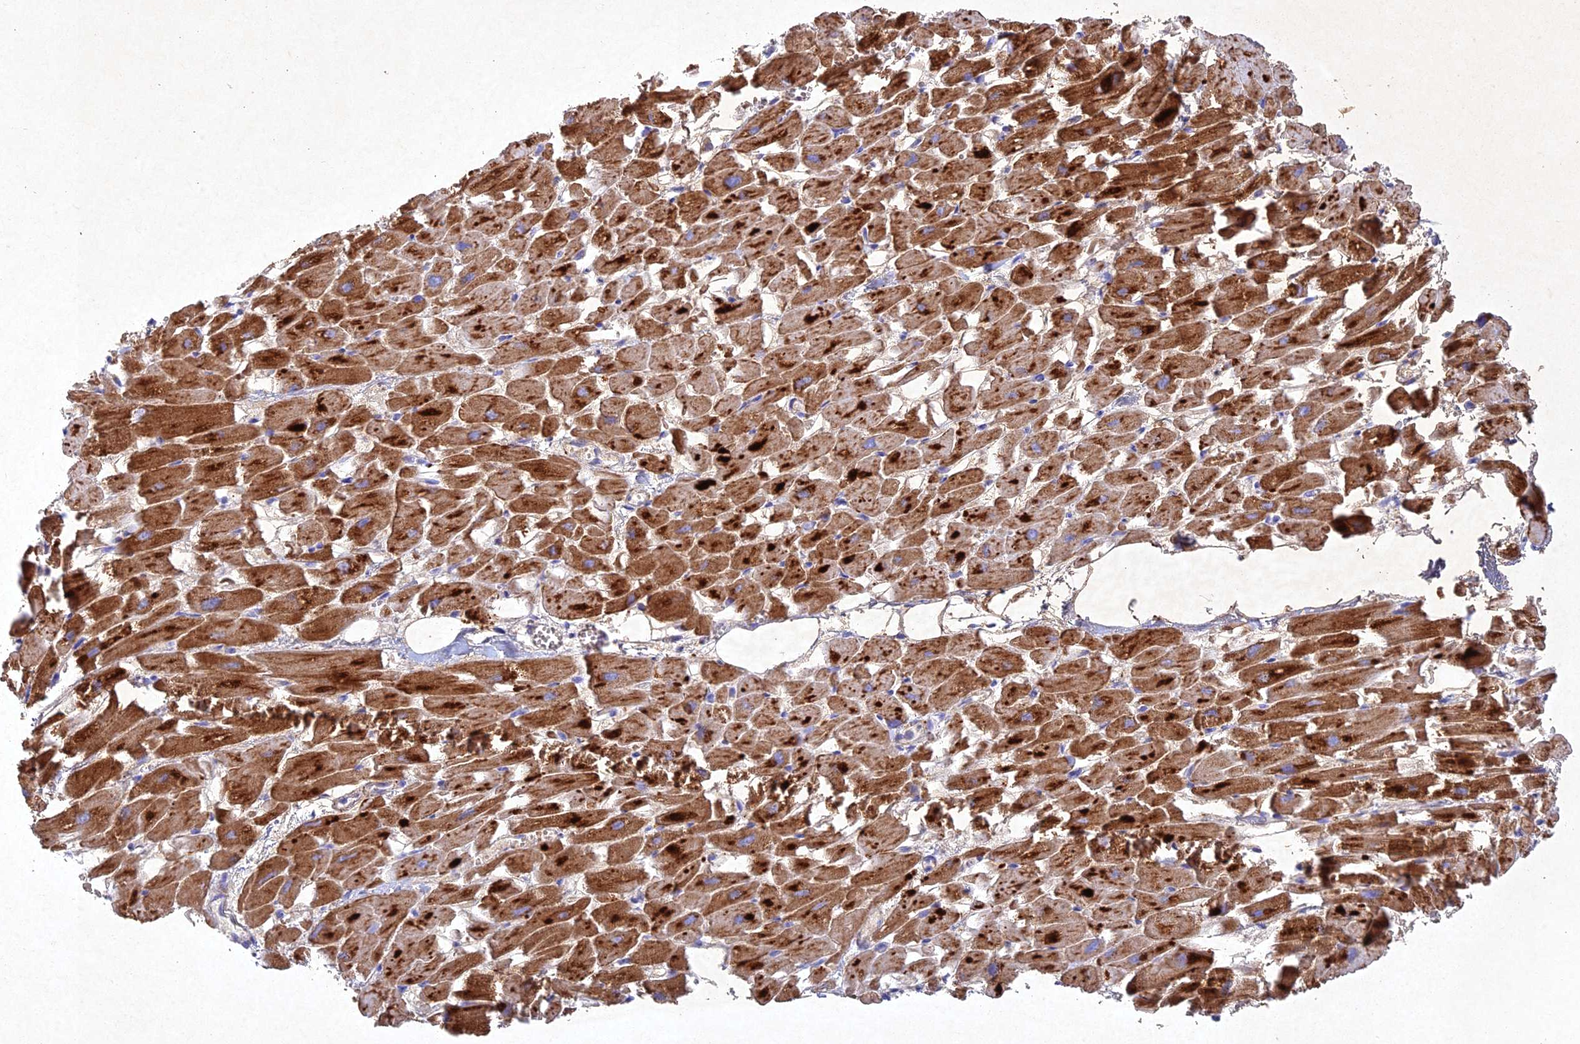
{"staining": {"intensity": "strong", "quantity": ">75%", "location": "cytoplasmic/membranous"}, "tissue": "heart muscle", "cell_type": "Cardiomyocytes", "image_type": "normal", "snomed": [{"axis": "morphology", "description": "Normal tissue, NOS"}, {"axis": "topography", "description": "Heart"}], "caption": "About >75% of cardiomyocytes in normal heart muscle reveal strong cytoplasmic/membranous protein staining as visualized by brown immunohistochemical staining.", "gene": "NDUFV1", "patient": {"sex": "female", "age": 64}}